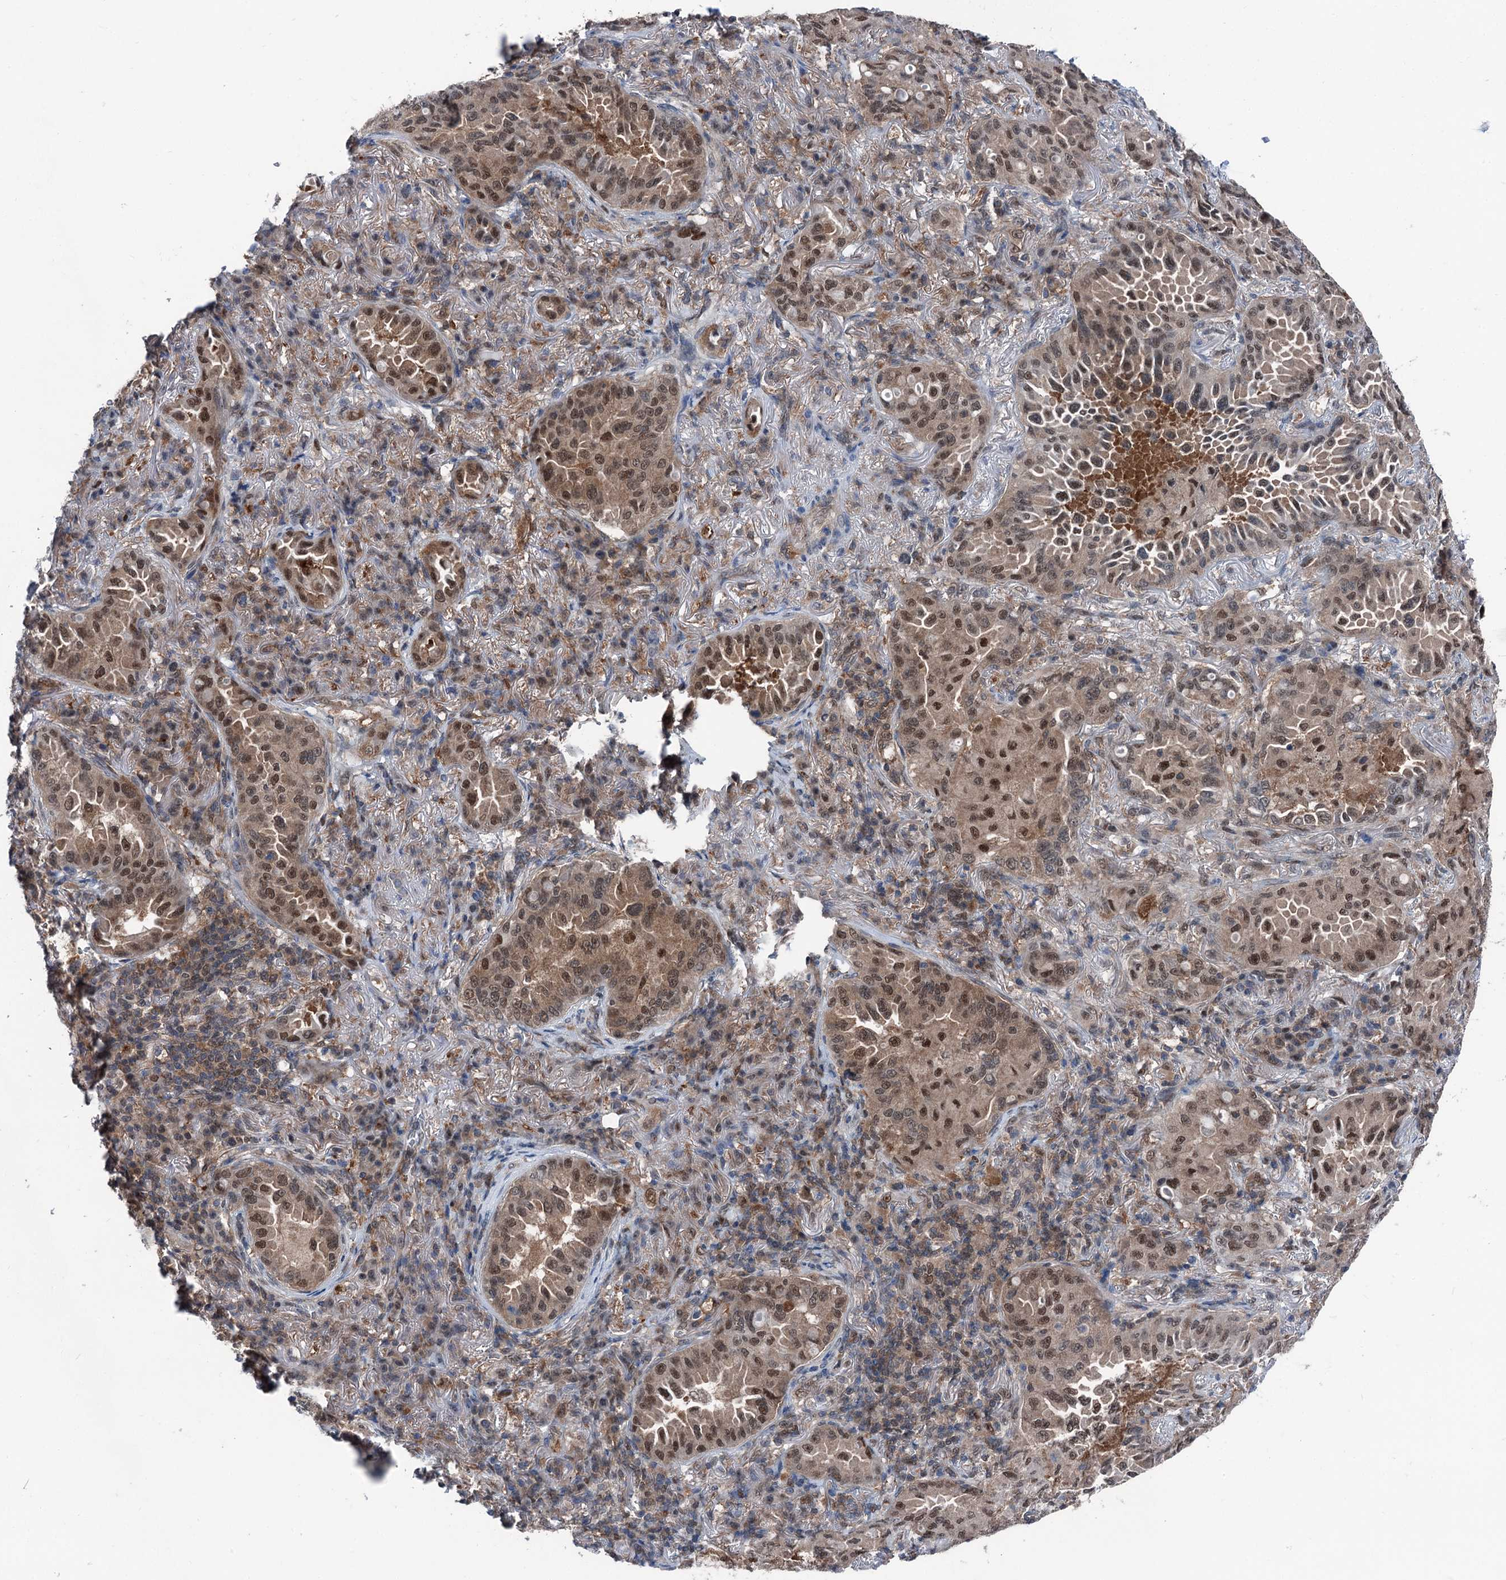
{"staining": {"intensity": "moderate", "quantity": ">75%", "location": "cytoplasmic/membranous,nuclear"}, "tissue": "lung cancer", "cell_type": "Tumor cells", "image_type": "cancer", "snomed": [{"axis": "morphology", "description": "Adenocarcinoma, NOS"}, {"axis": "topography", "description": "Lung"}], "caption": "Lung cancer stained with immunohistochemistry (IHC) displays moderate cytoplasmic/membranous and nuclear staining in approximately >75% of tumor cells. (Stains: DAB in brown, nuclei in blue, Microscopy: brightfield microscopy at high magnification).", "gene": "PSMD13", "patient": {"sex": "female", "age": 69}}